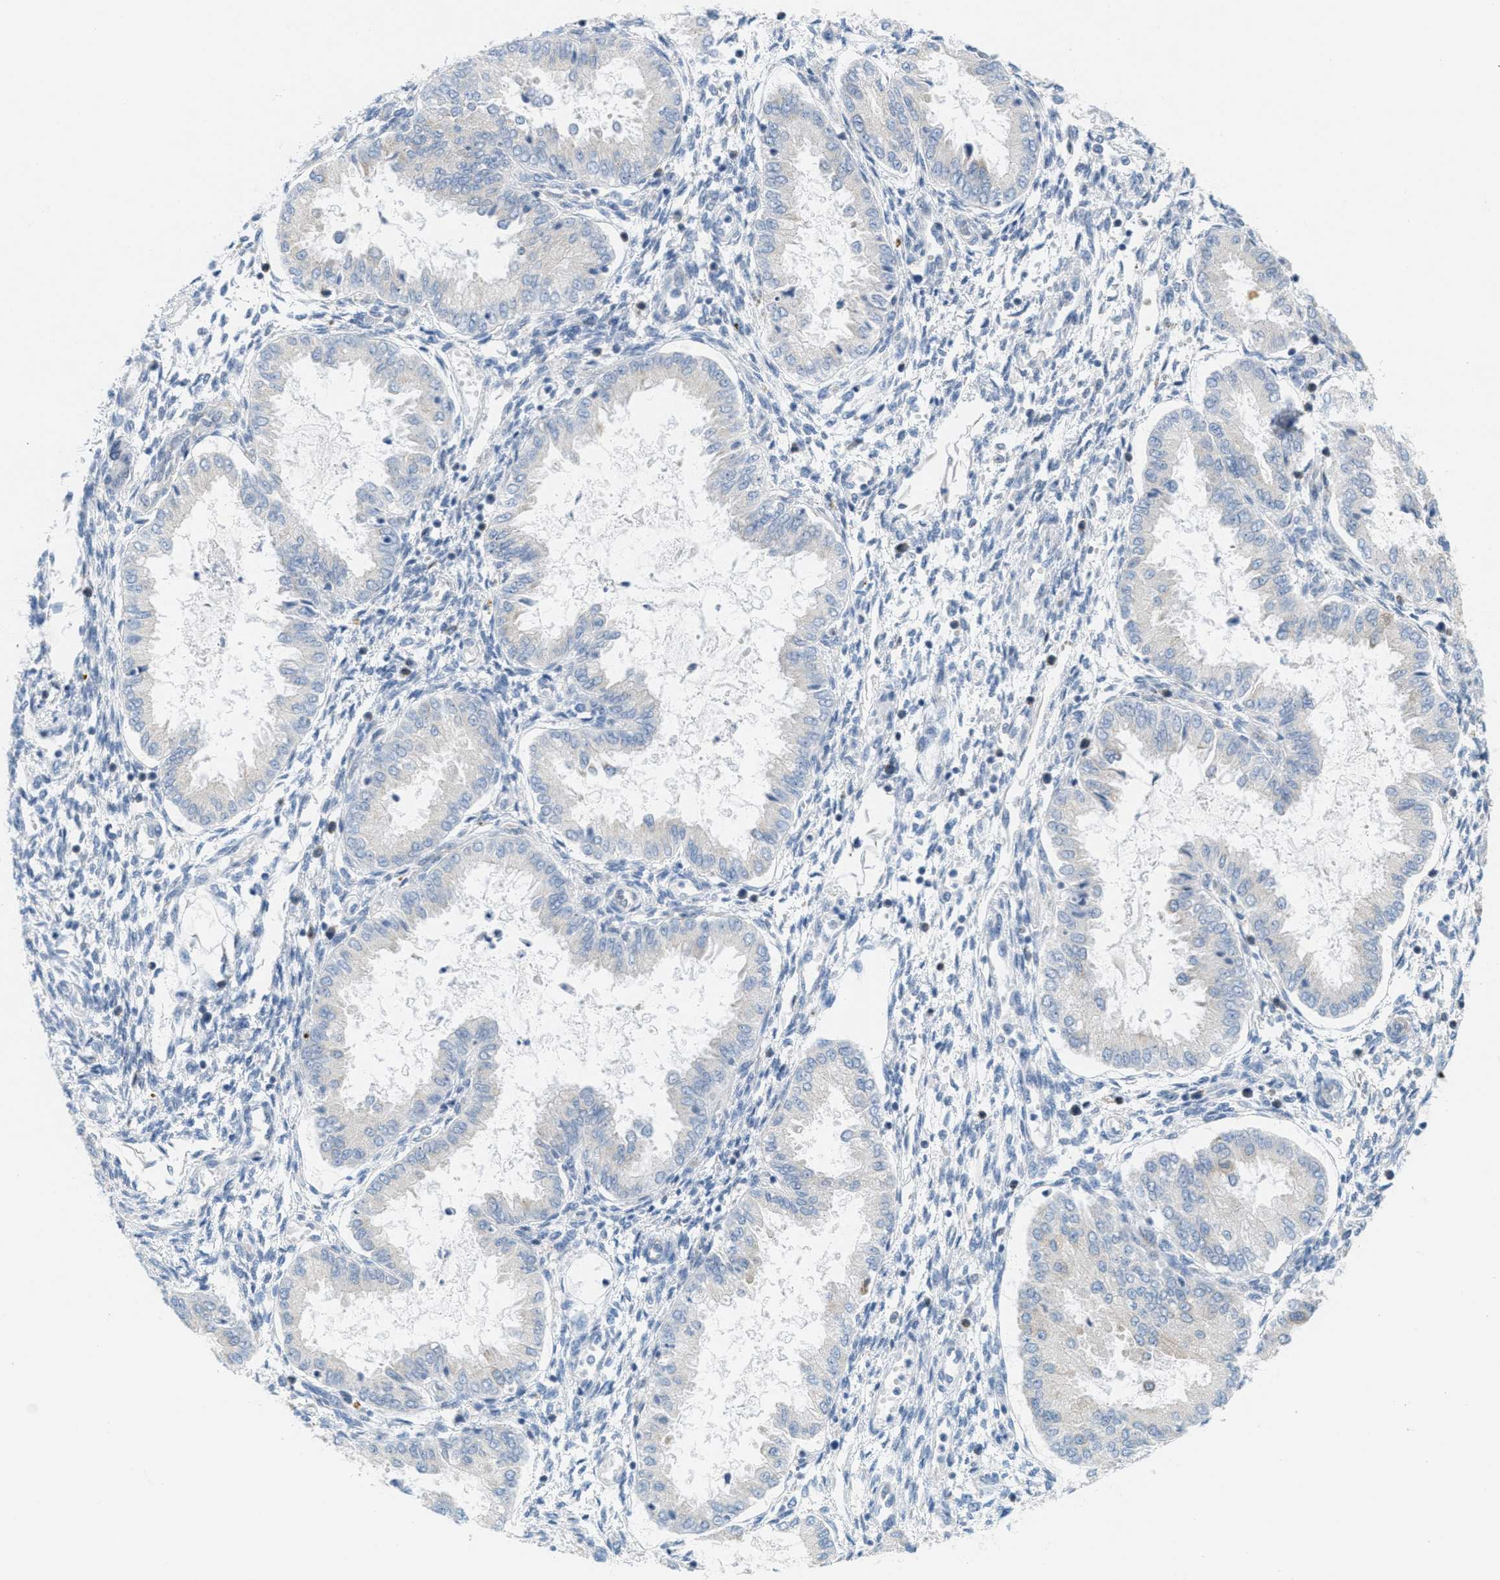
{"staining": {"intensity": "negative", "quantity": "none", "location": "none"}, "tissue": "endometrium", "cell_type": "Cells in endometrial stroma", "image_type": "normal", "snomed": [{"axis": "morphology", "description": "Normal tissue, NOS"}, {"axis": "topography", "description": "Endometrium"}], "caption": "A photomicrograph of endometrium stained for a protein shows no brown staining in cells in endometrial stroma. The staining is performed using DAB (3,3'-diaminobenzidine) brown chromogen with nuclei counter-stained in using hematoxylin.", "gene": "TEX264", "patient": {"sex": "female", "age": 33}}